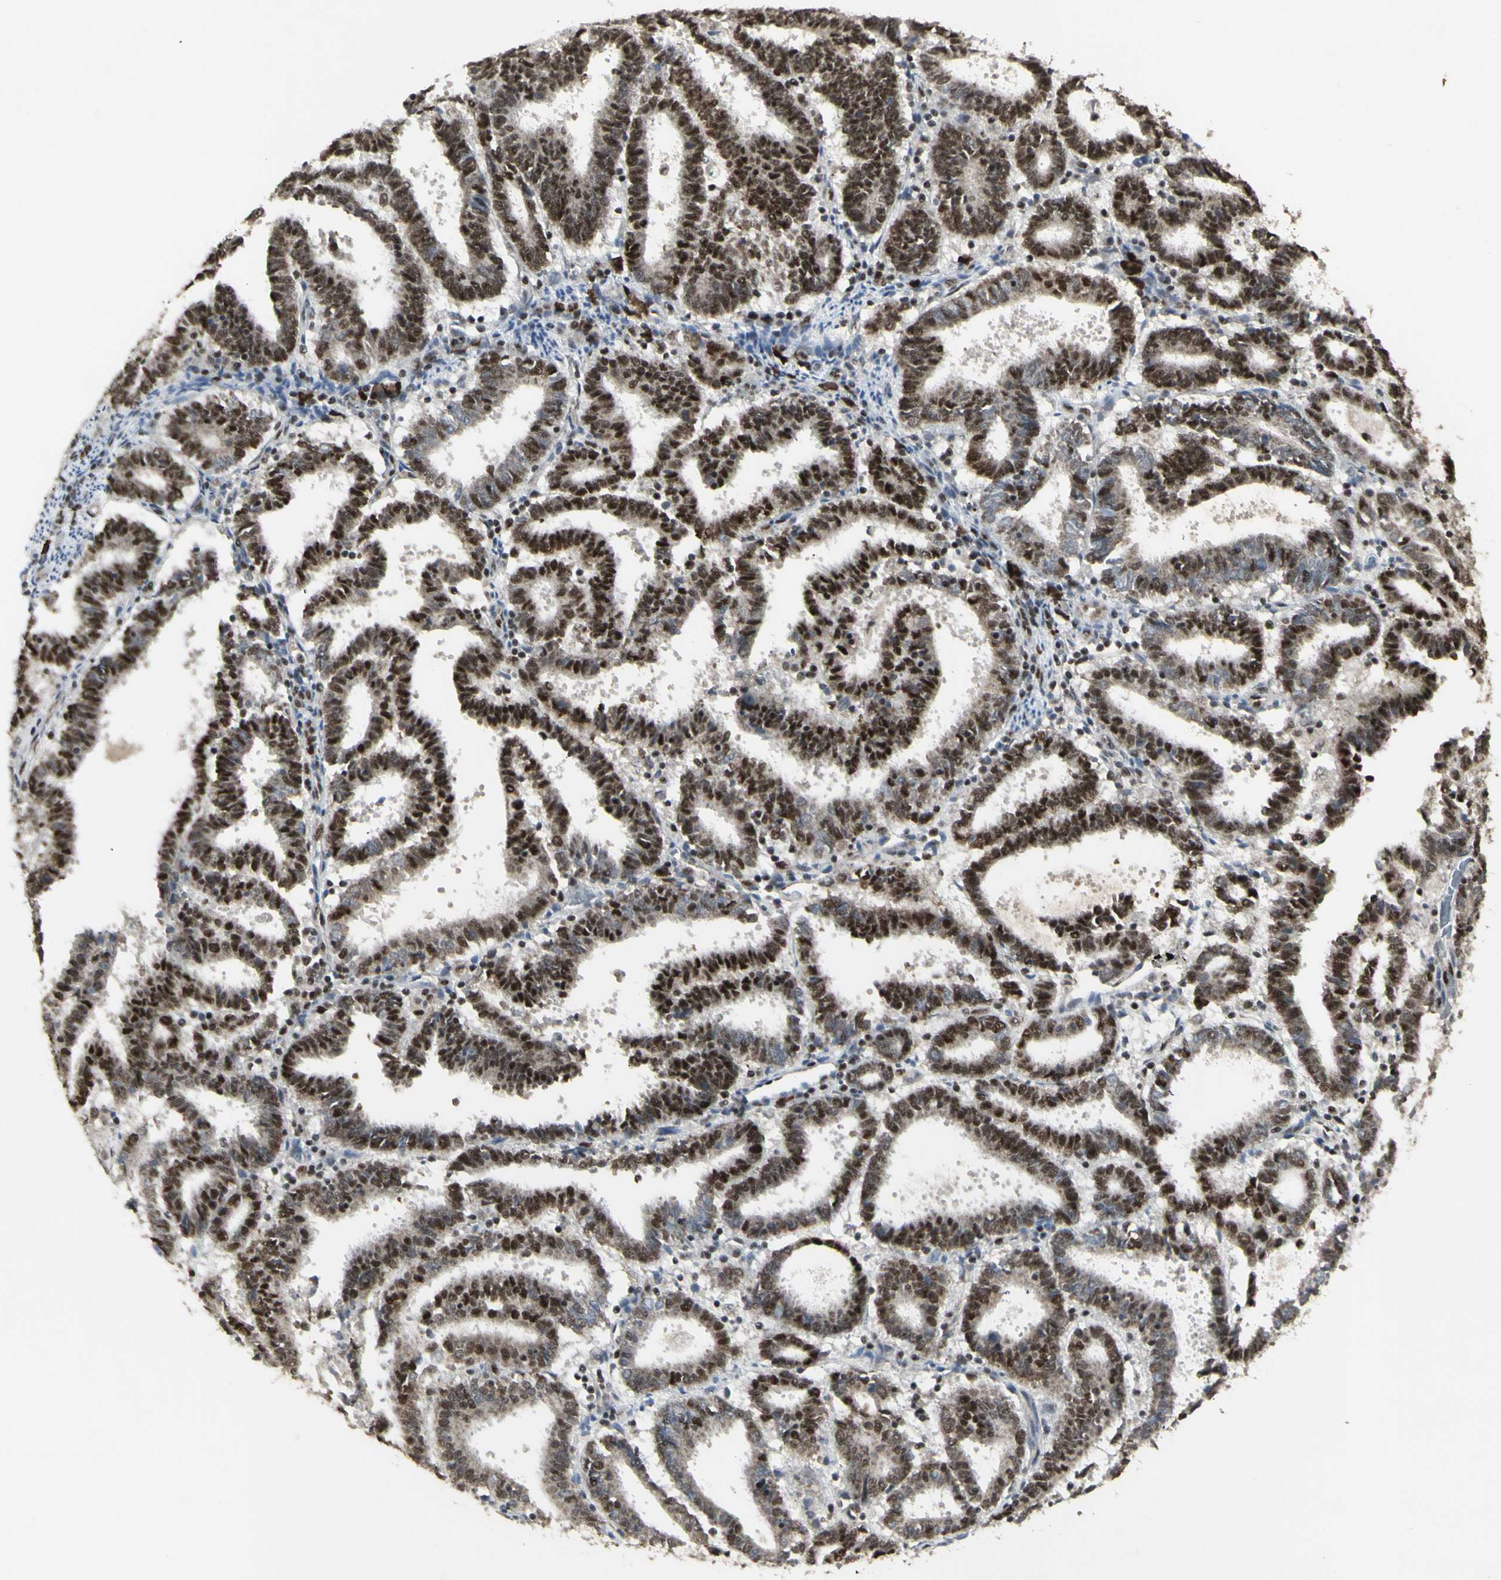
{"staining": {"intensity": "strong", "quantity": ">75%", "location": "nuclear"}, "tissue": "endometrial cancer", "cell_type": "Tumor cells", "image_type": "cancer", "snomed": [{"axis": "morphology", "description": "Adenocarcinoma, NOS"}, {"axis": "topography", "description": "Uterus"}], "caption": "Protein expression analysis of endometrial adenocarcinoma demonstrates strong nuclear staining in approximately >75% of tumor cells.", "gene": "CCNT1", "patient": {"sex": "female", "age": 83}}